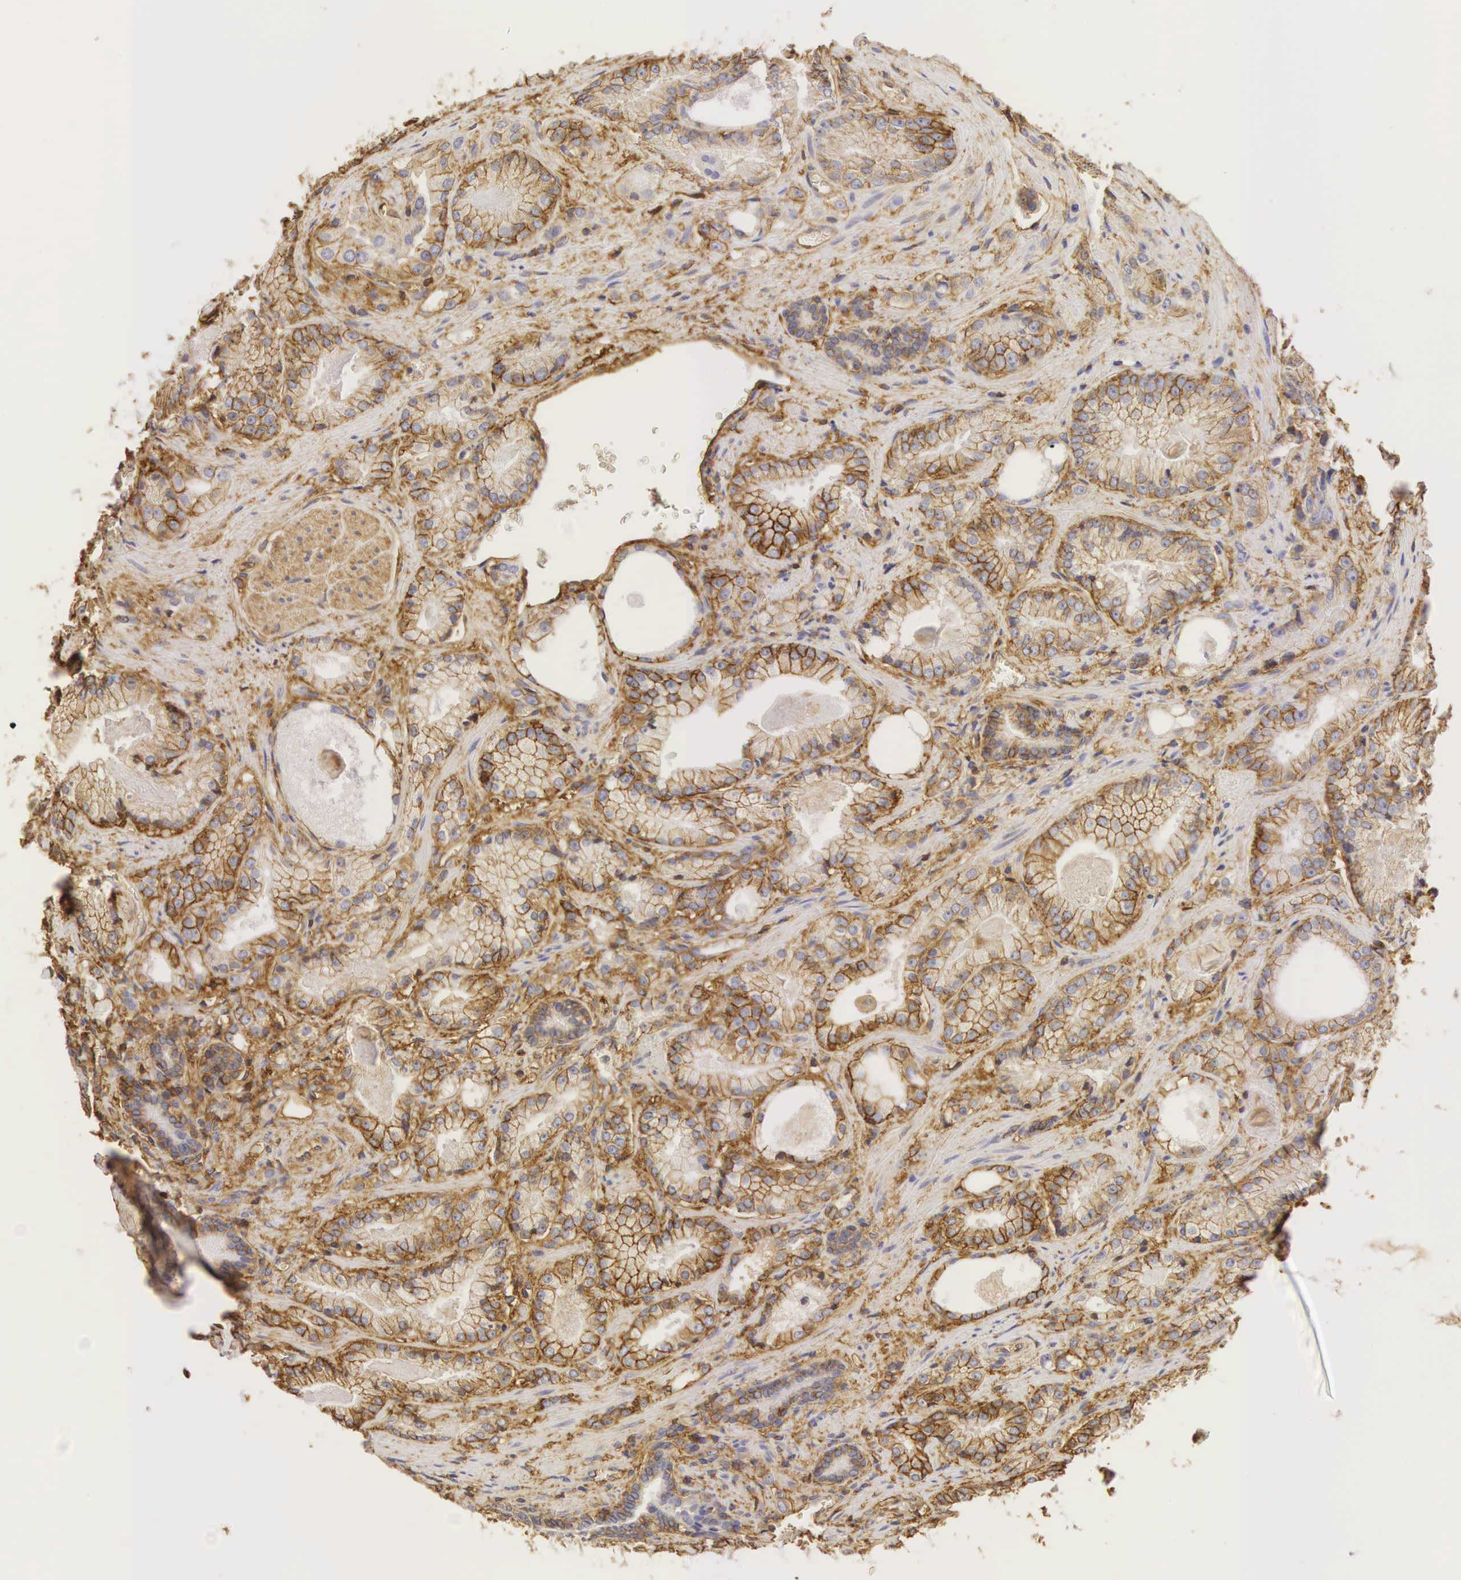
{"staining": {"intensity": "moderate", "quantity": ">75%", "location": "cytoplasmic/membranous"}, "tissue": "prostate cancer", "cell_type": "Tumor cells", "image_type": "cancer", "snomed": [{"axis": "morphology", "description": "Adenocarcinoma, Medium grade"}, {"axis": "topography", "description": "Prostate"}], "caption": "Tumor cells reveal moderate cytoplasmic/membranous positivity in about >75% of cells in medium-grade adenocarcinoma (prostate). (DAB IHC, brown staining for protein, blue staining for nuclei).", "gene": "CD99", "patient": {"sex": "male", "age": 68}}